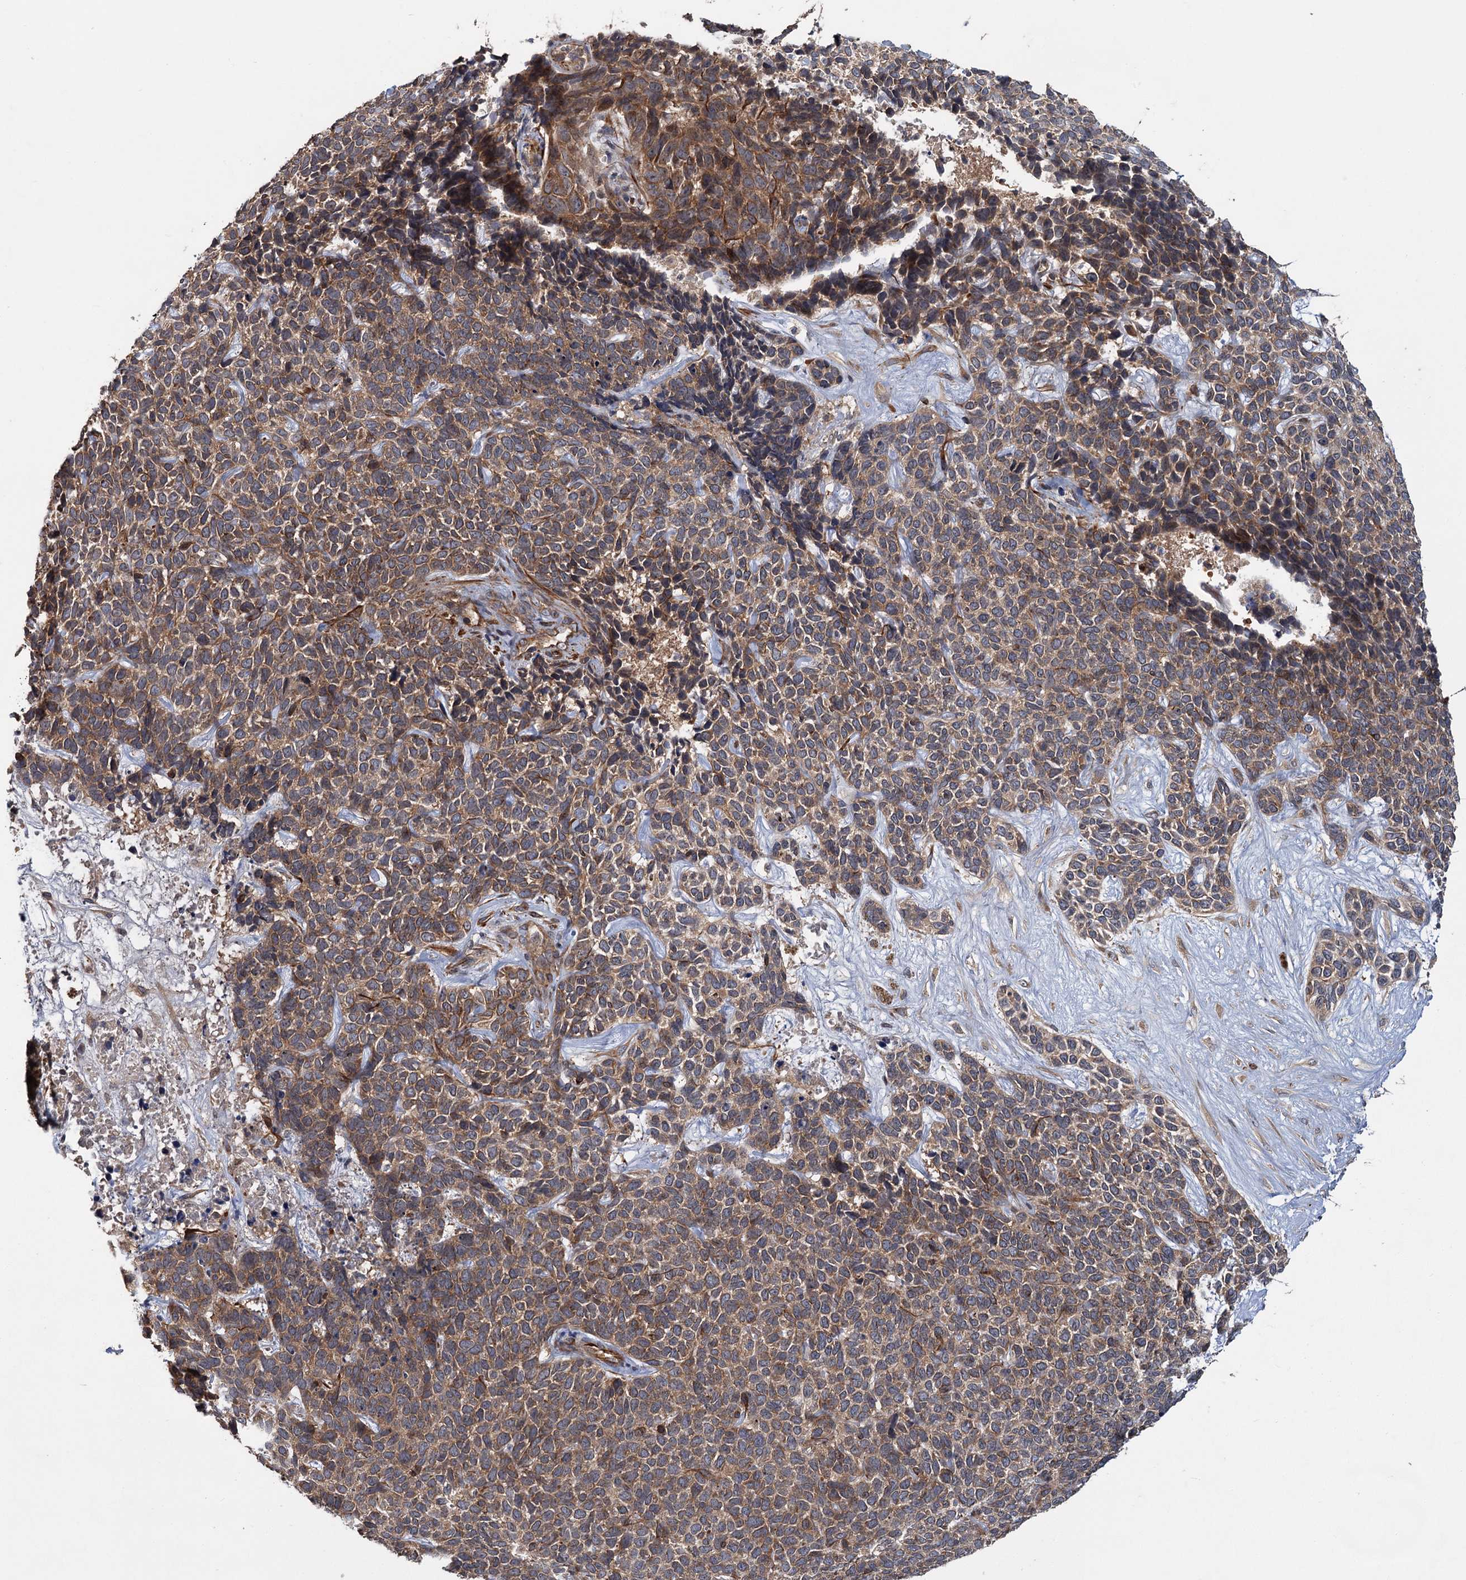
{"staining": {"intensity": "moderate", "quantity": ">75%", "location": "cytoplasmic/membranous"}, "tissue": "skin cancer", "cell_type": "Tumor cells", "image_type": "cancer", "snomed": [{"axis": "morphology", "description": "Basal cell carcinoma"}, {"axis": "topography", "description": "Skin"}], "caption": "This is an image of immunohistochemistry (IHC) staining of skin basal cell carcinoma, which shows moderate positivity in the cytoplasmic/membranous of tumor cells.", "gene": "PKN2", "patient": {"sex": "female", "age": 84}}